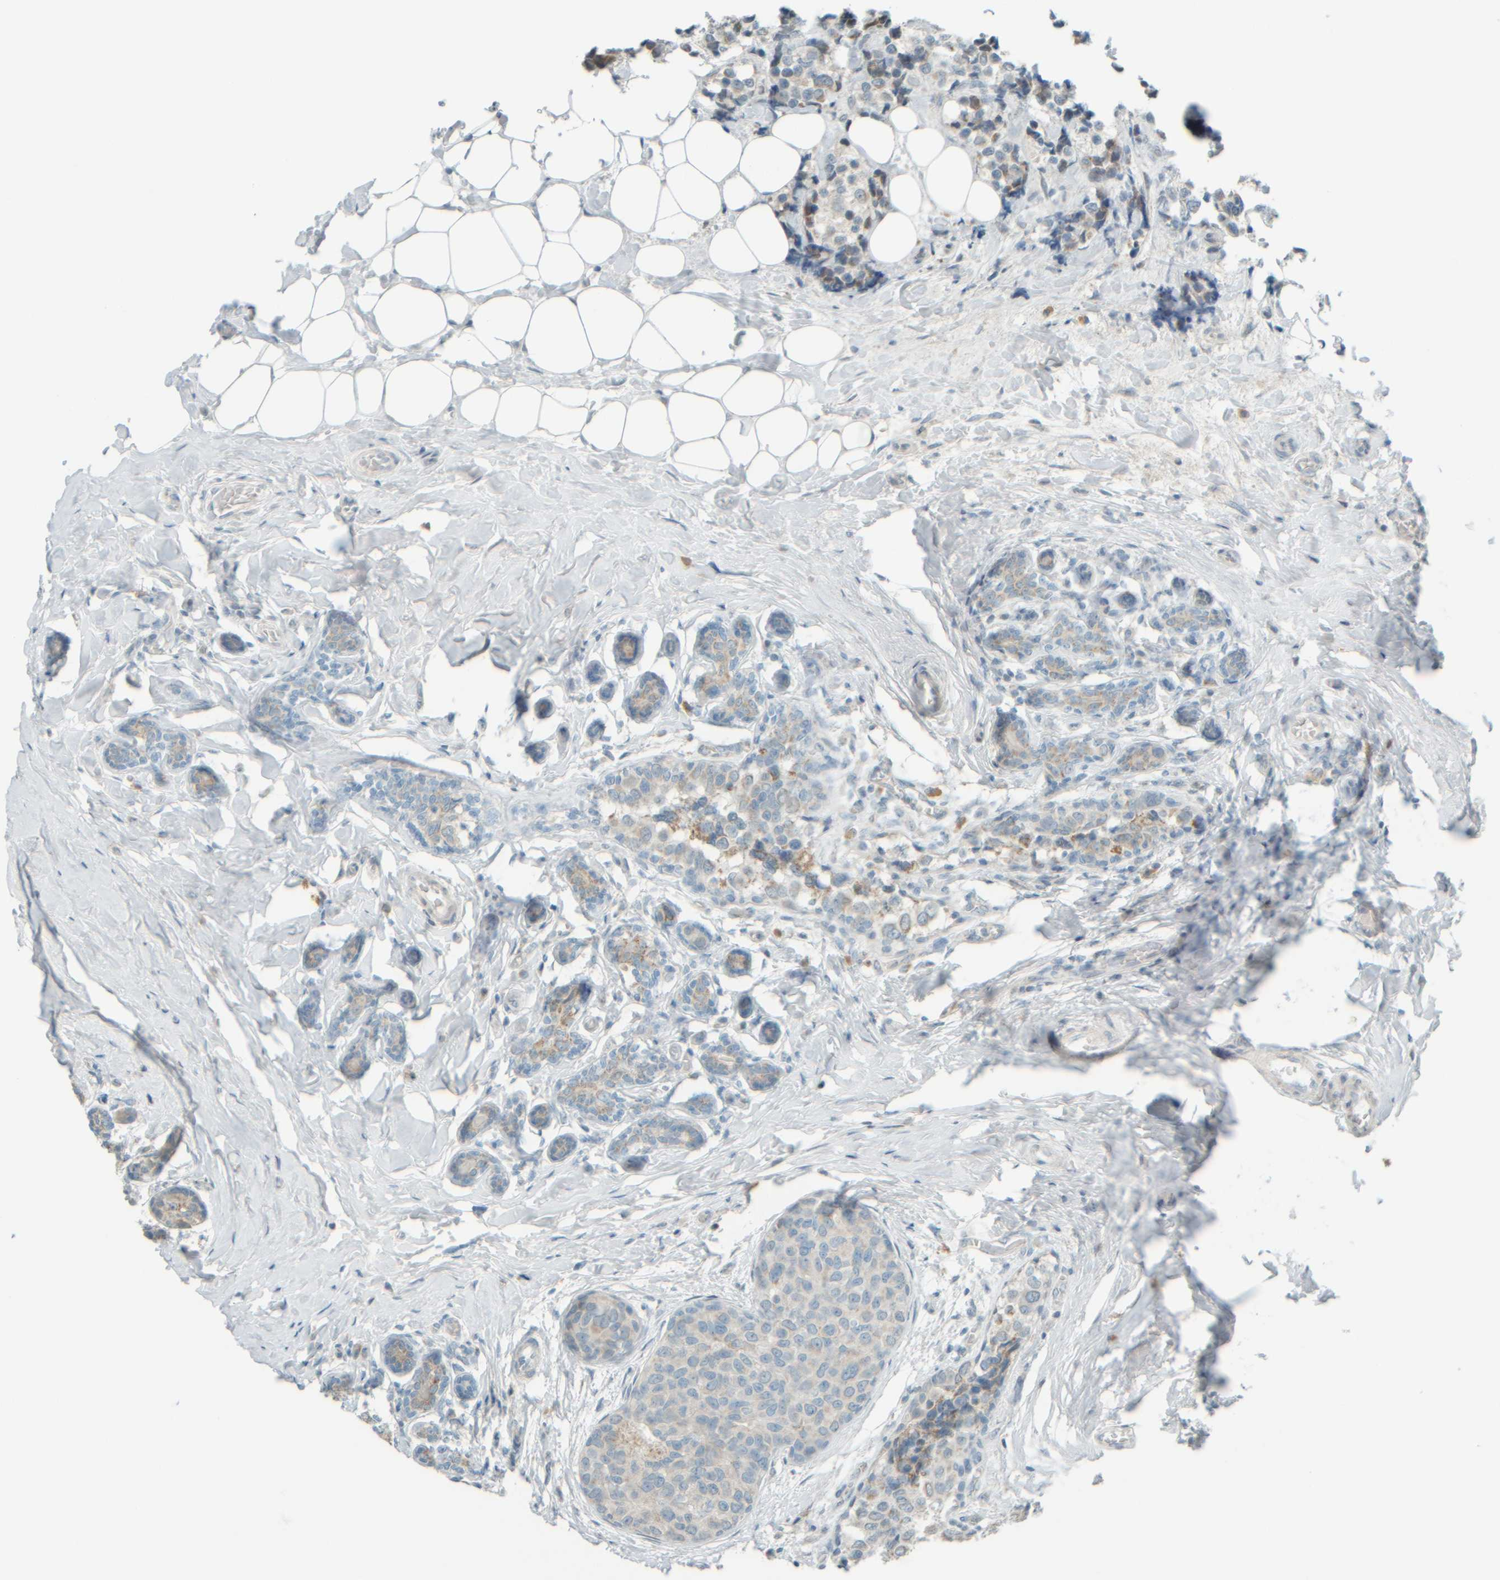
{"staining": {"intensity": "weak", "quantity": "<25%", "location": "cytoplasmic/membranous"}, "tissue": "breast cancer", "cell_type": "Tumor cells", "image_type": "cancer", "snomed": [{"axis": "morphology", "description": "Normal tissue, NOS"}, {"axis": "morphology", "description": "Duct carcinoma"}, {"axis": "topography", "description": "Breast"}], "caption": "Immunohistochemistry histopathology image of neoplastic tissue: human breast cancer (invasive ductal carcinoma) stained with DAB (3,3'-diaminobenzidine) demonstrates no significant protein positivity in tumor cells.", "gene": "PTGES3L-AARSD1", "patient": {"sex": "female", "age": 43}}